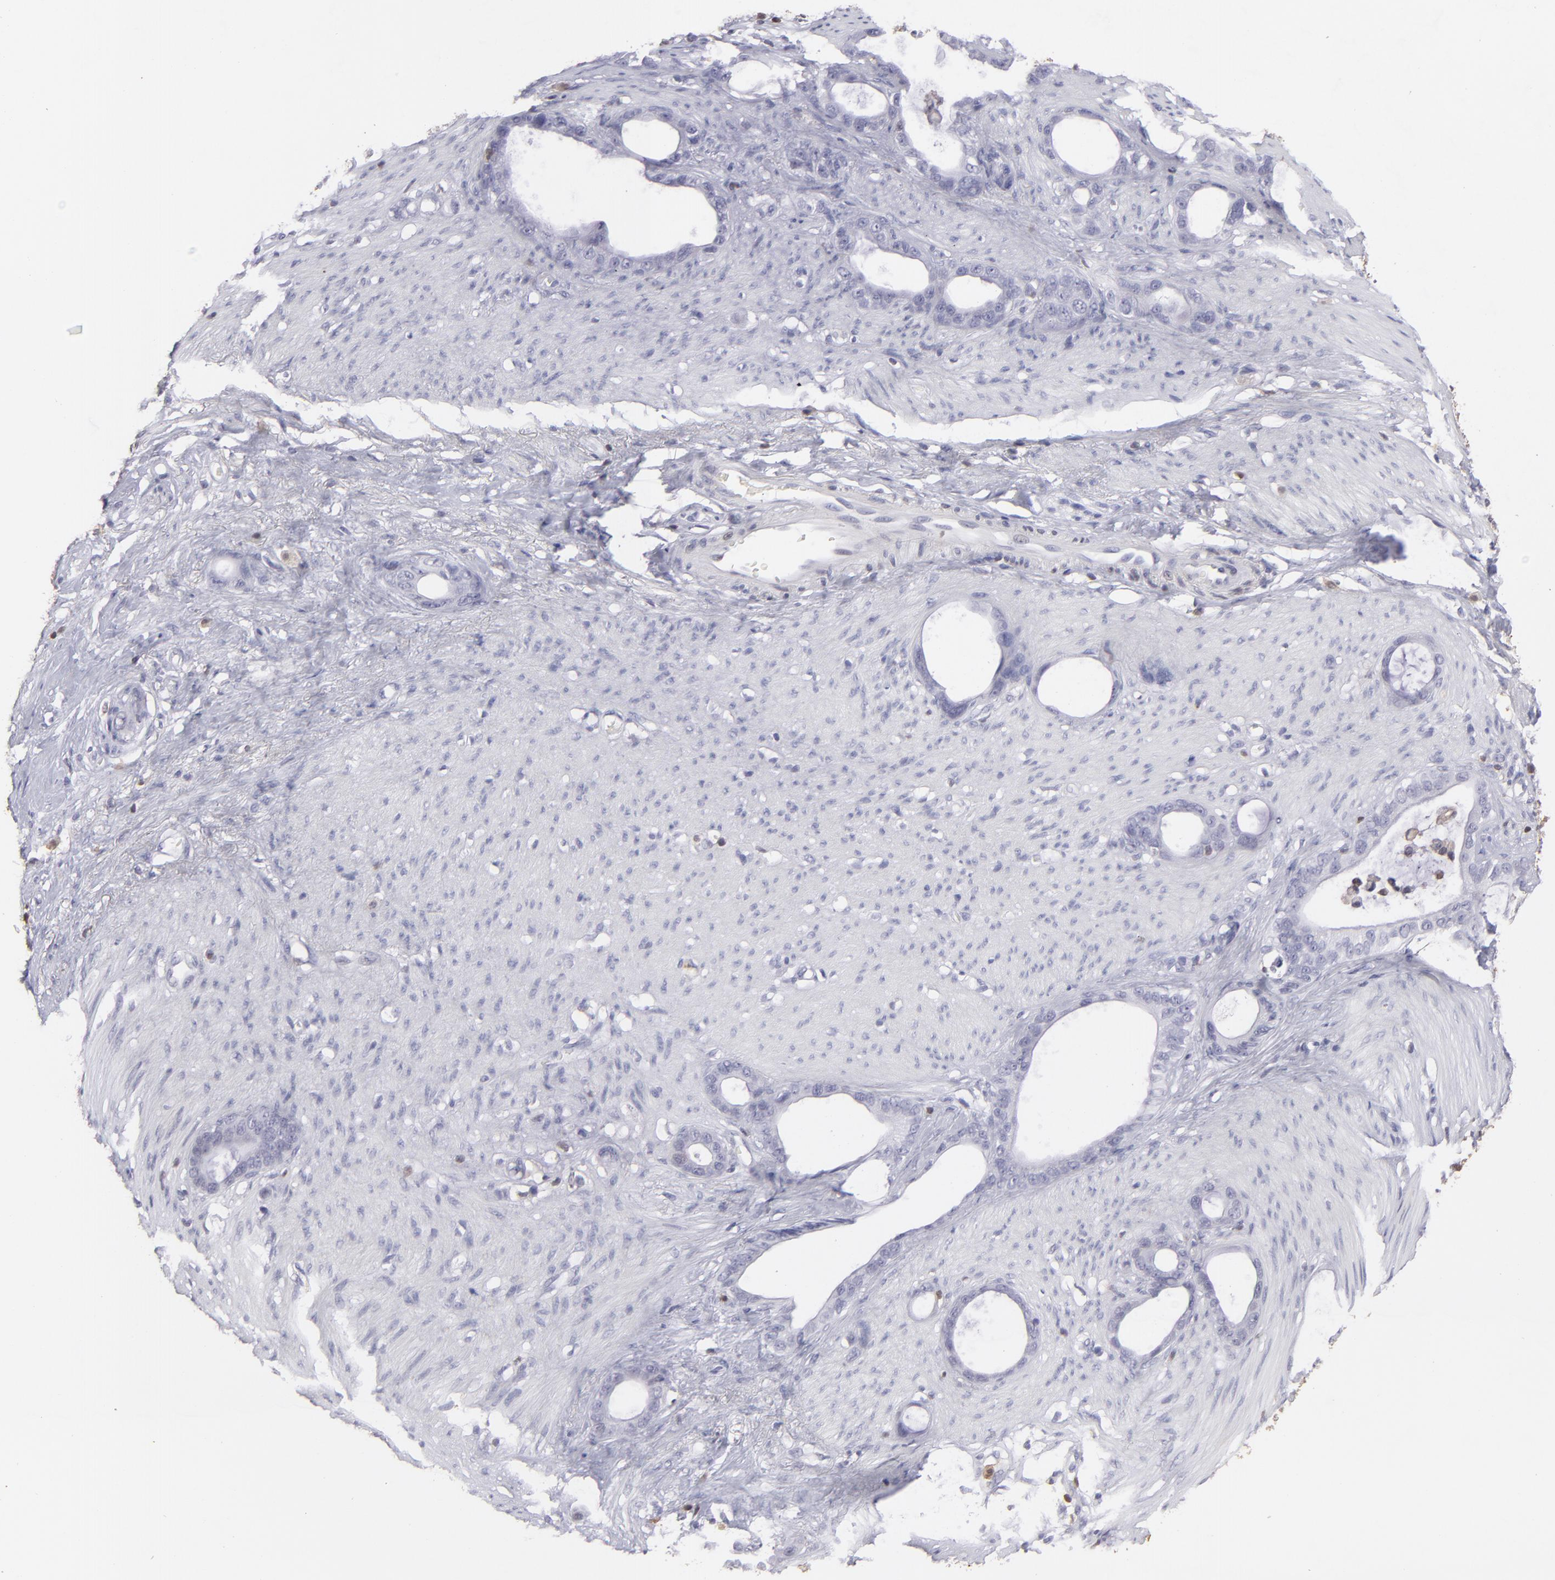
{"staining": {"intensity": "negative", "quantity": "none", "location": "none"}, "tissue": "stomach cancer", "cell_type": "Tumor cells", "image_type": "cancer", "snomed": [{"axis": "morphology", "description": "Adenocarcinoma, NOS"}, {"axis": "topography", "description": "Stomach"}], "caption": "Tumor cells show no significant expression in stomach adenocarcinoma.", "gene": "S100A2", "patient": {"sex": "female", "age": 75}}